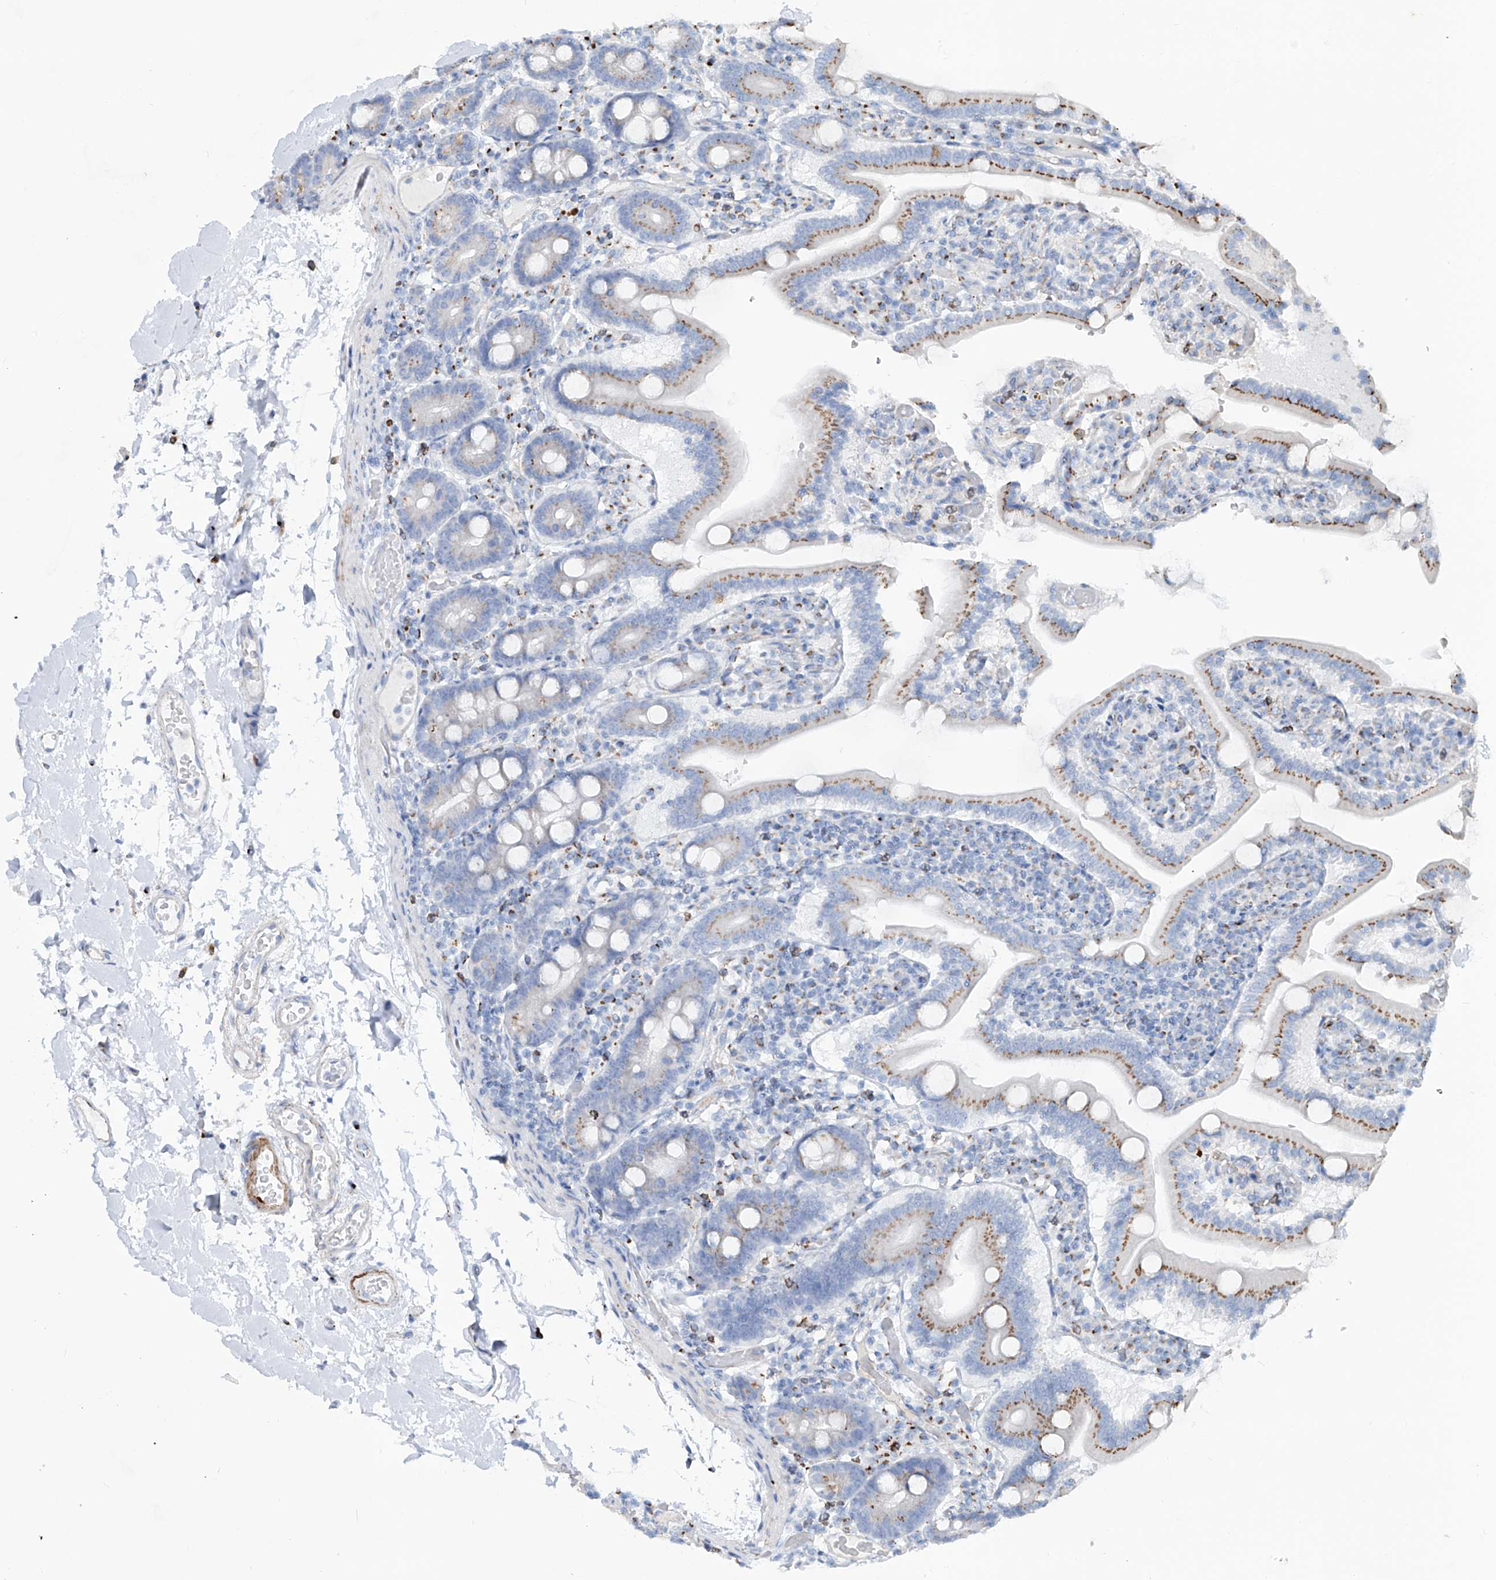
{"staining": {"intensity": "moderate", "quantity": "25%-75%", "location": "cytoplasmic/membranous"}, "tissue": "duodenum", "cell_type": "Glandular cells", "image_type": "normal", "snomed": [{"axis": "morphology", "description": "Normal tissue, NOS"}, {"axis": "topography", "description": "Duodenum"}], "caption": "Duodenum stained with DAB (3,3'-diaminobenzidine) immunohistochemistry shows medium levels of moderate cytoplasmic/membranous expression in about 25%-75% of glandular cells.", "gene": "CDH5", "patient": {"sex": "male", "age": 55}}